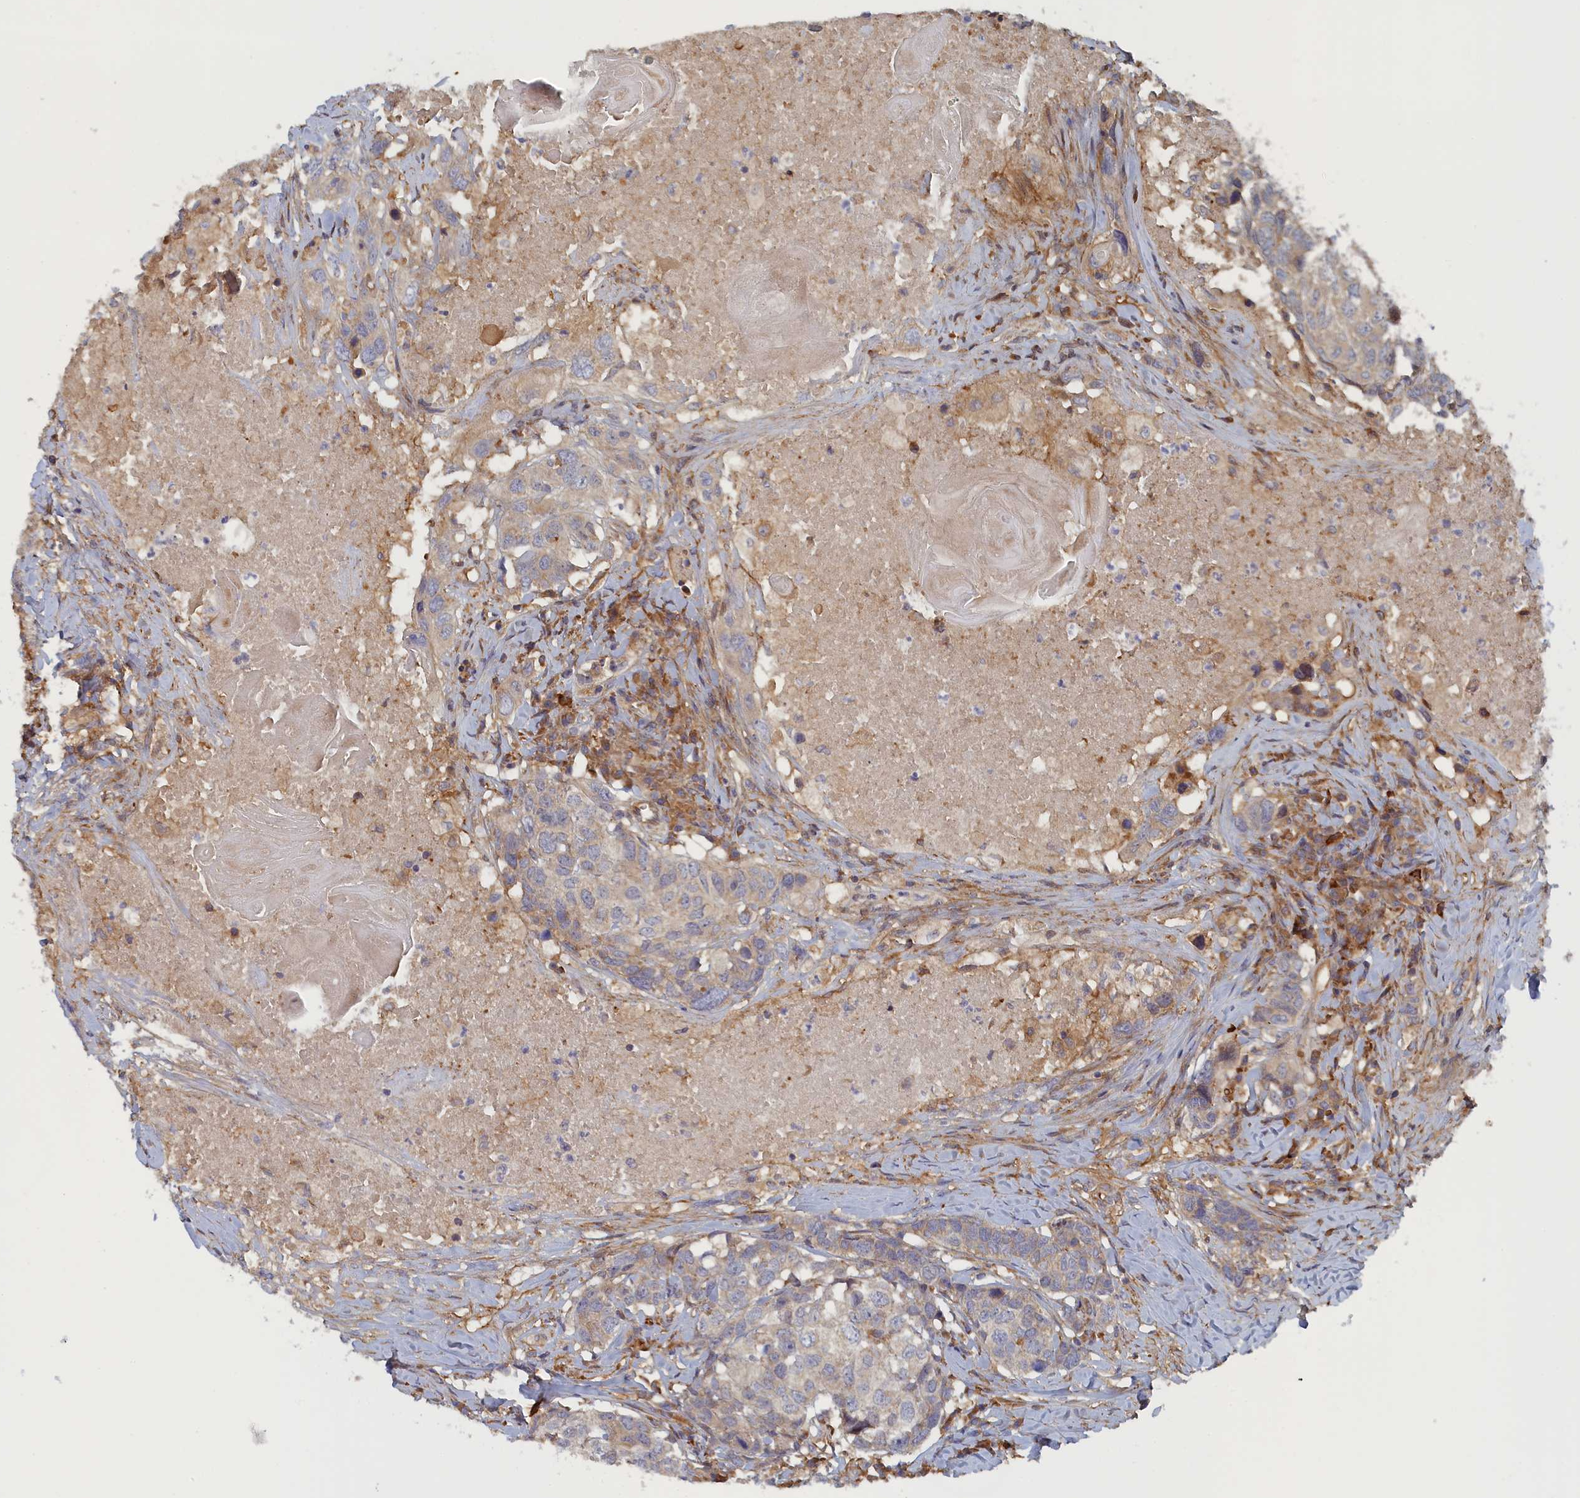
{"staining": {"intensity": "weak", "quantity": "<25%", "location": "cytoplasmic/membranous"}, "tissue": "head and neck cancer", "cell_type": "Tumor cells", "image_type": "cancer", "snomed": [{"axis": "morphology", "description": "Squamous cell carcinoma, NOS"}, {"axis": "topography", "description": "Head-Neck"}], "caption": "Protein analysis of head and neck squamous cell carcinoma demonstrates no significant positivity in tumor cells. Nuclei are stained in blue.", "gene": "TMEM196", "patient": {"sex": "male", "age": 66}}